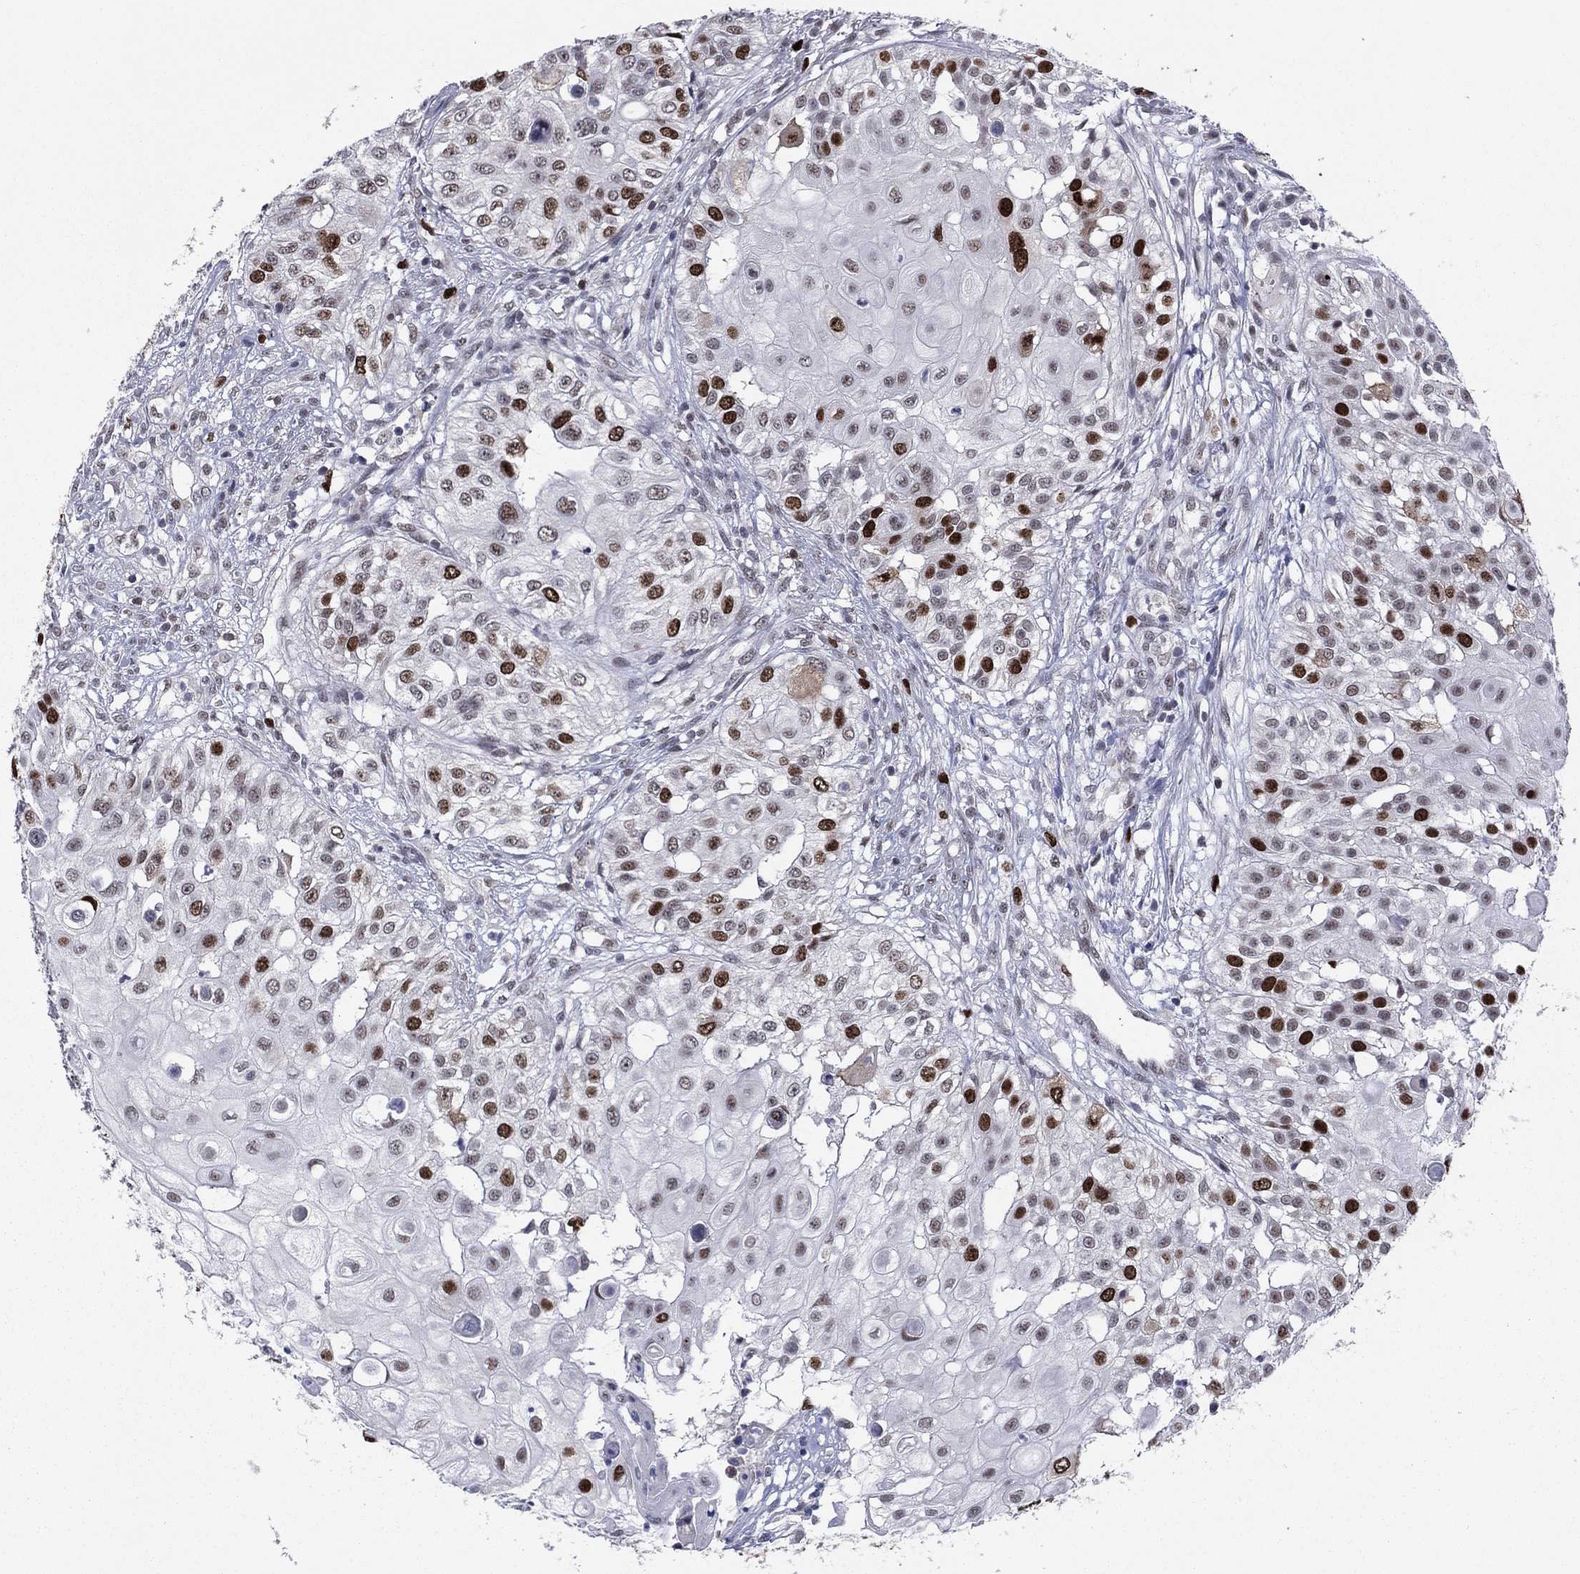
{"staining": {"intensity": "strong", "quantity": "25%-75%", "location": "nuclear"}, "tissue": "urothelial cancer", "cell_type": "Tumor cells", "image_type": "cancer", "snomed": [{"axis": "morphology", "description": "Urothelial carcinoma, High grade"}, {"axis": "topography", "description": "Urinary bladder"}], "caption": "Protein expression analysis of high-grade urothelial carcinoma demonstrates strong nuclear positivity in about 25%-75% of tumor cells. (DAB (3,3'-diaminobenzidine) IHC, brown staining for protein, blue staining for nuclei).", "gene": "CDCA5", "patient": {"sex": "female", "age": 79}}